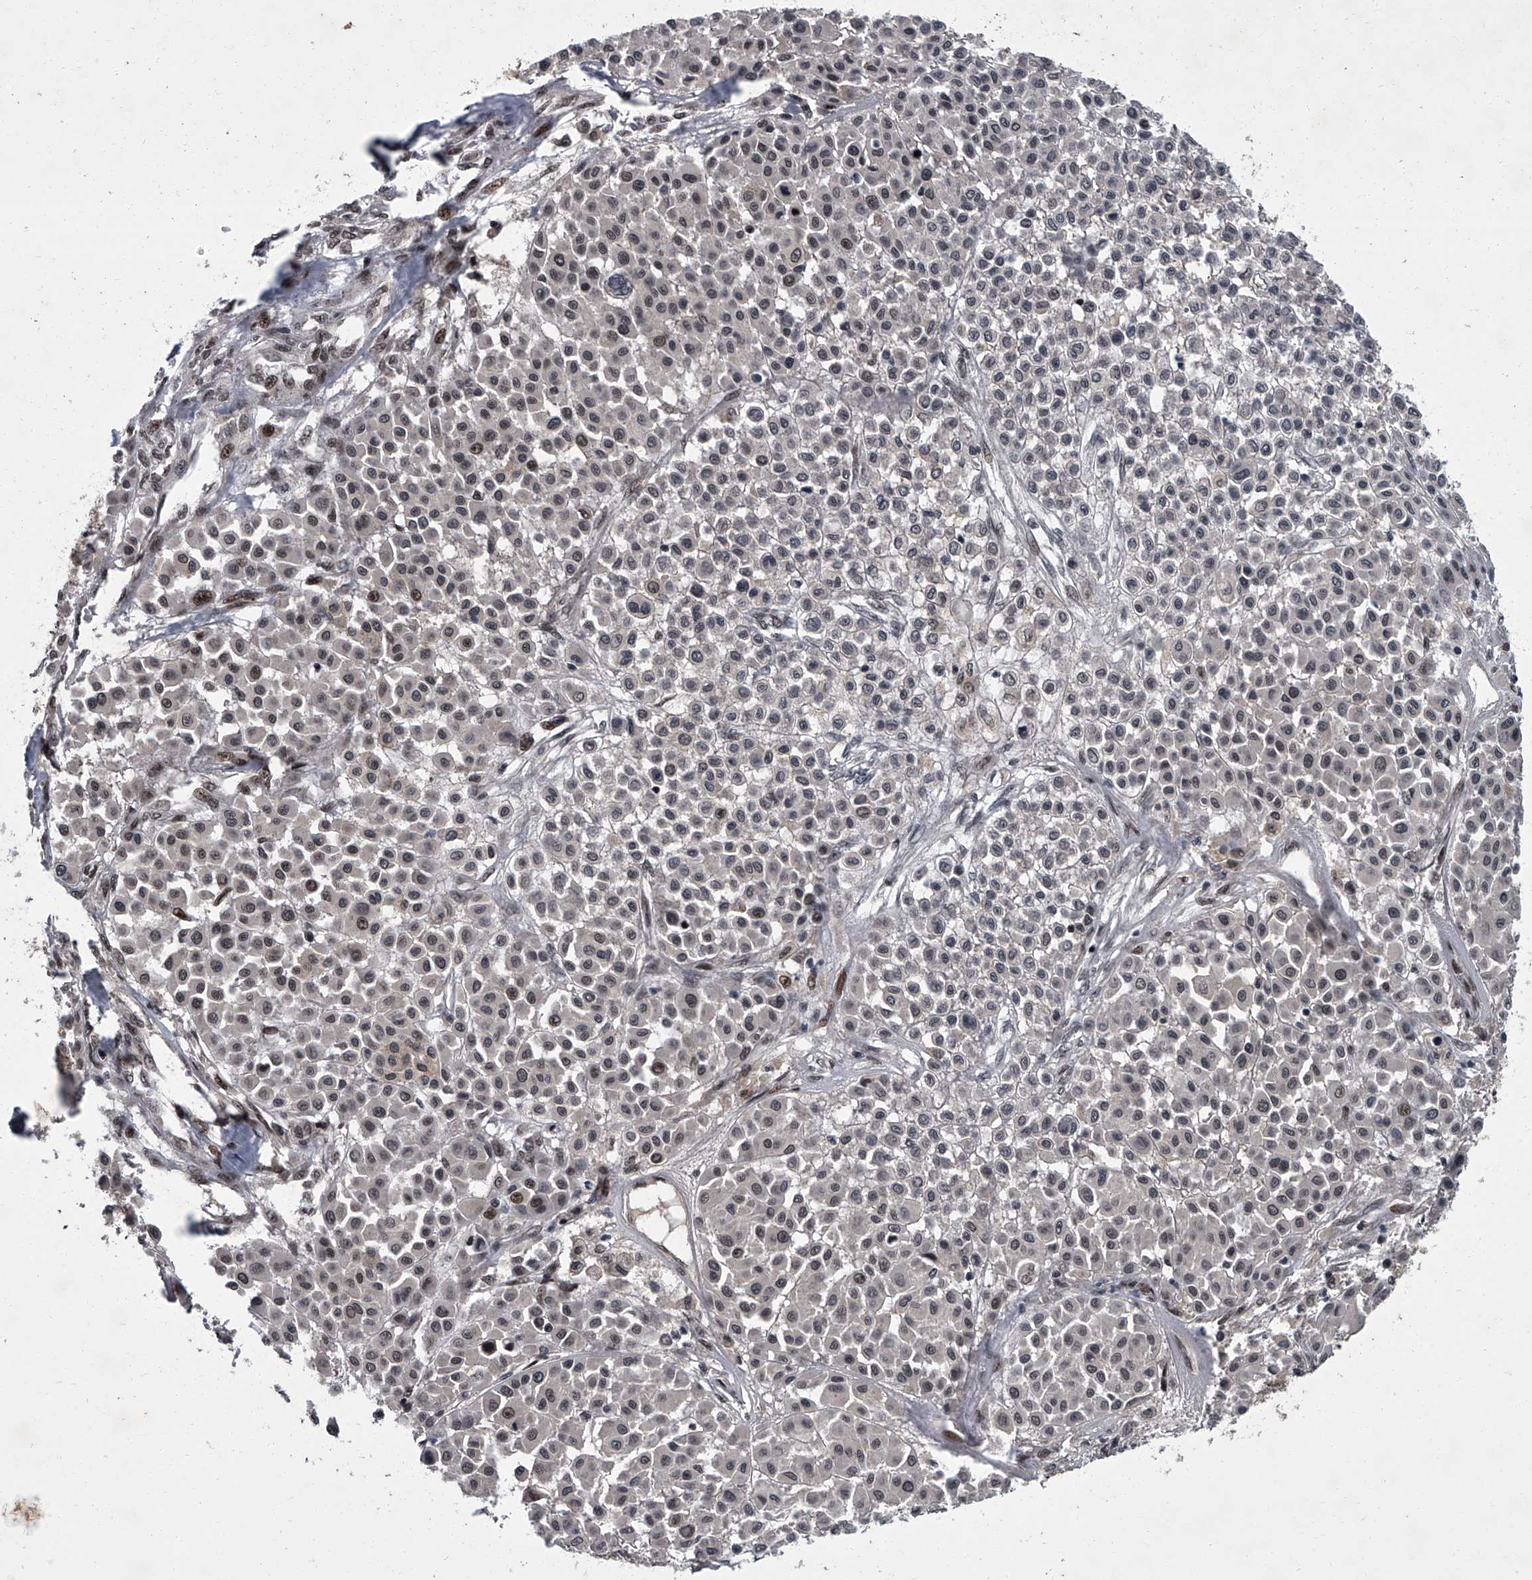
{"staining": {"intensity": "moderate", "quantity": "<25%", "location": "nuclear"}, "tissue": "melanoma", "cell_type": "Tumor cells", "image_type": "cancer", "snomed": [{"axis": "morphology", "description": "Malignant melanoma, Metastatic site"}, {"axis": "topography", "description": "Soft tissue"}], "caption": "Immunohistochemistry histopathology image of malignant melanoma (metastatic site) stained for a protein (brown), which displays low levels of moderate nuclear staining in approximately <25% of tumor cells.", "gene": "ZNF518B", "patient": {"sex": "male", "age": 41}}